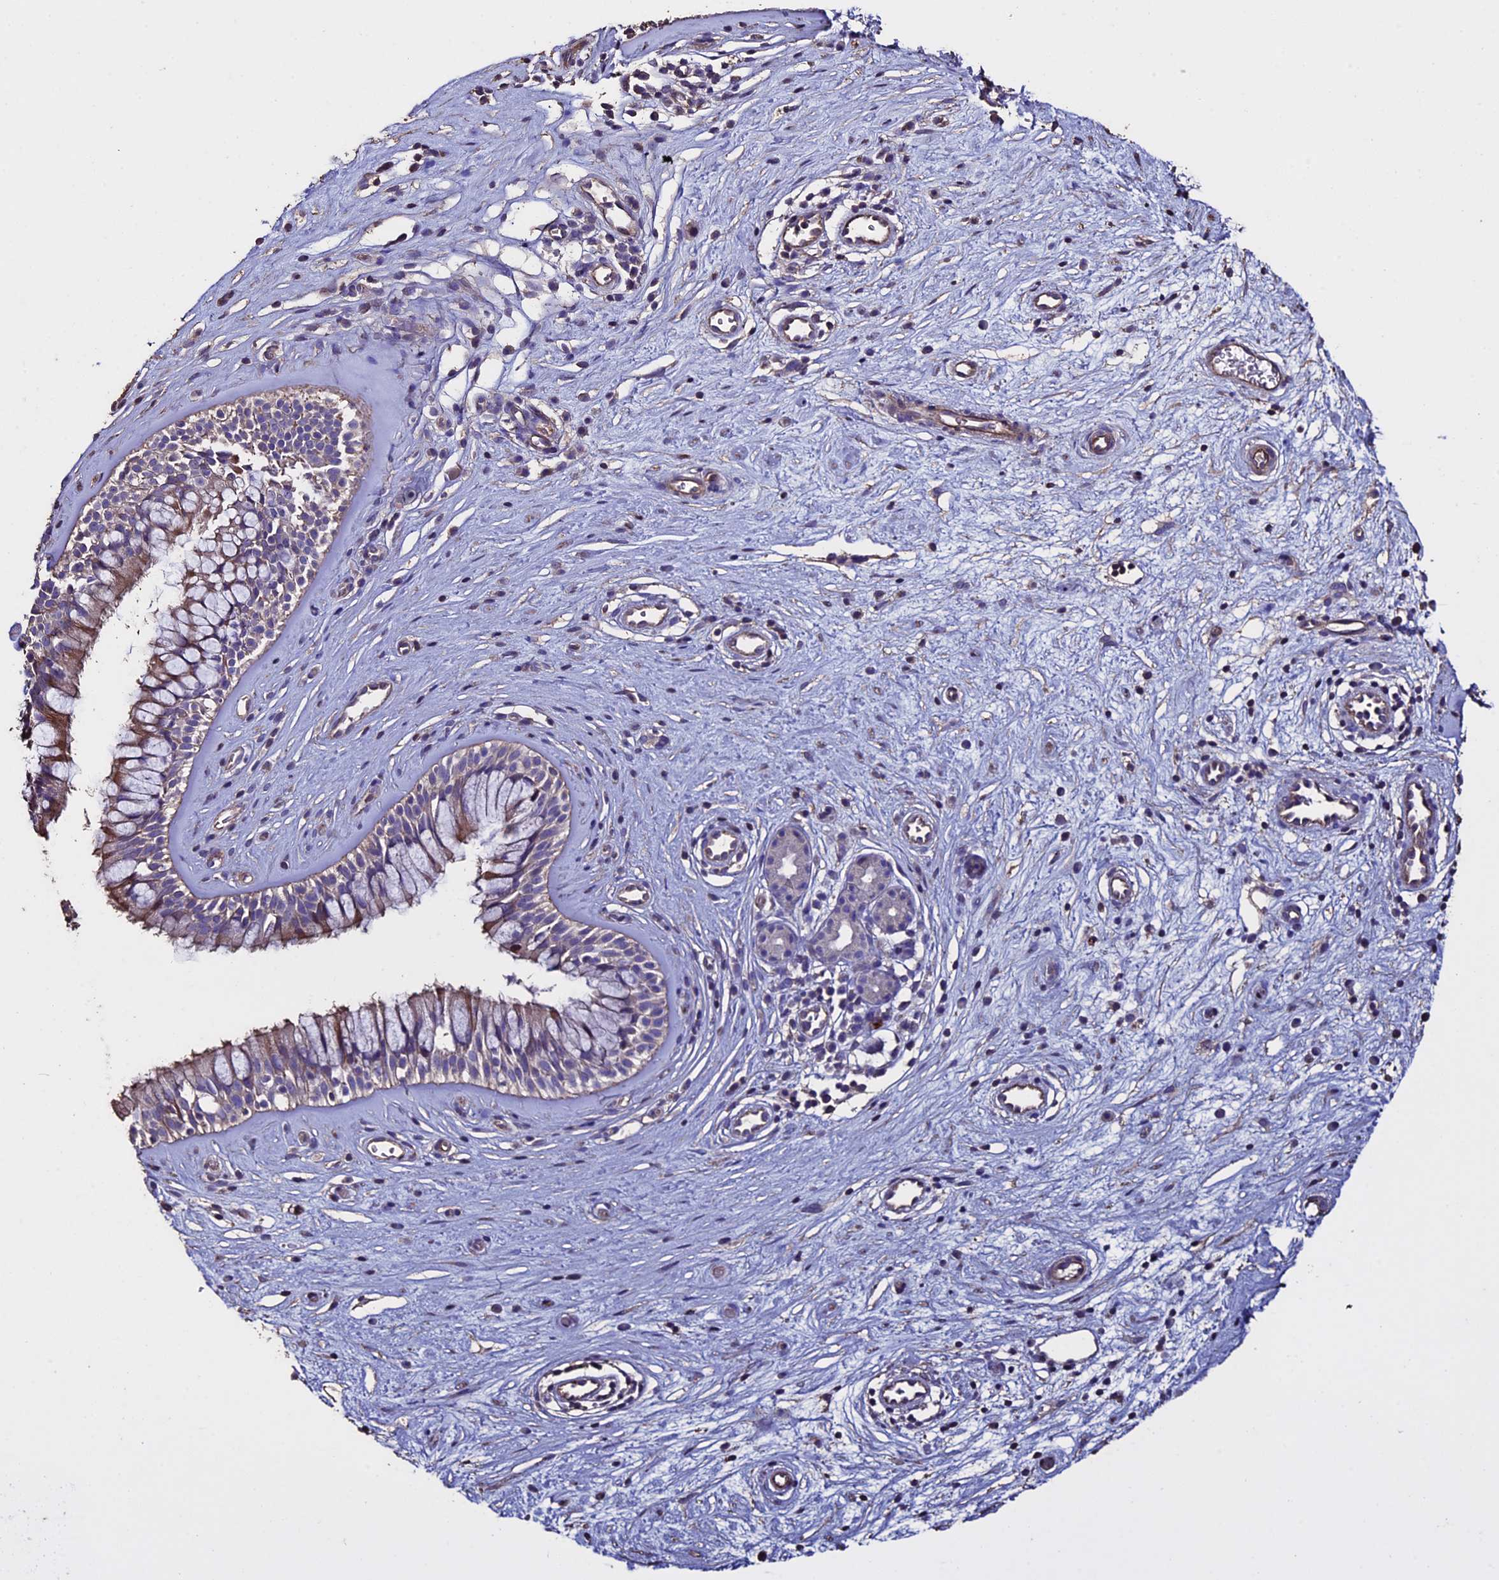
{"staining": {"intensity": "weak", "quantity": "25%-75%", "location": "cytoplasmic/membranous"}, "tissue": "nasopharynx", "cell_type": "Respiratory epithelial cells", "image_type": "normal", "snomed": [{"axis": "morphology", "description": "Normal tissue, NOS"}, {"axis": "topography", "description": "Nasopharynx"}], "caption": "This micrograph displays immunohistochemistry staining of benign human nasopharynx, with low weak cytoplasmic/membranous staining in approximately 25%-75% of respiratory epithelial cells.", "gene": "USB1", "patient": {"sex": "male", "age": 32}}